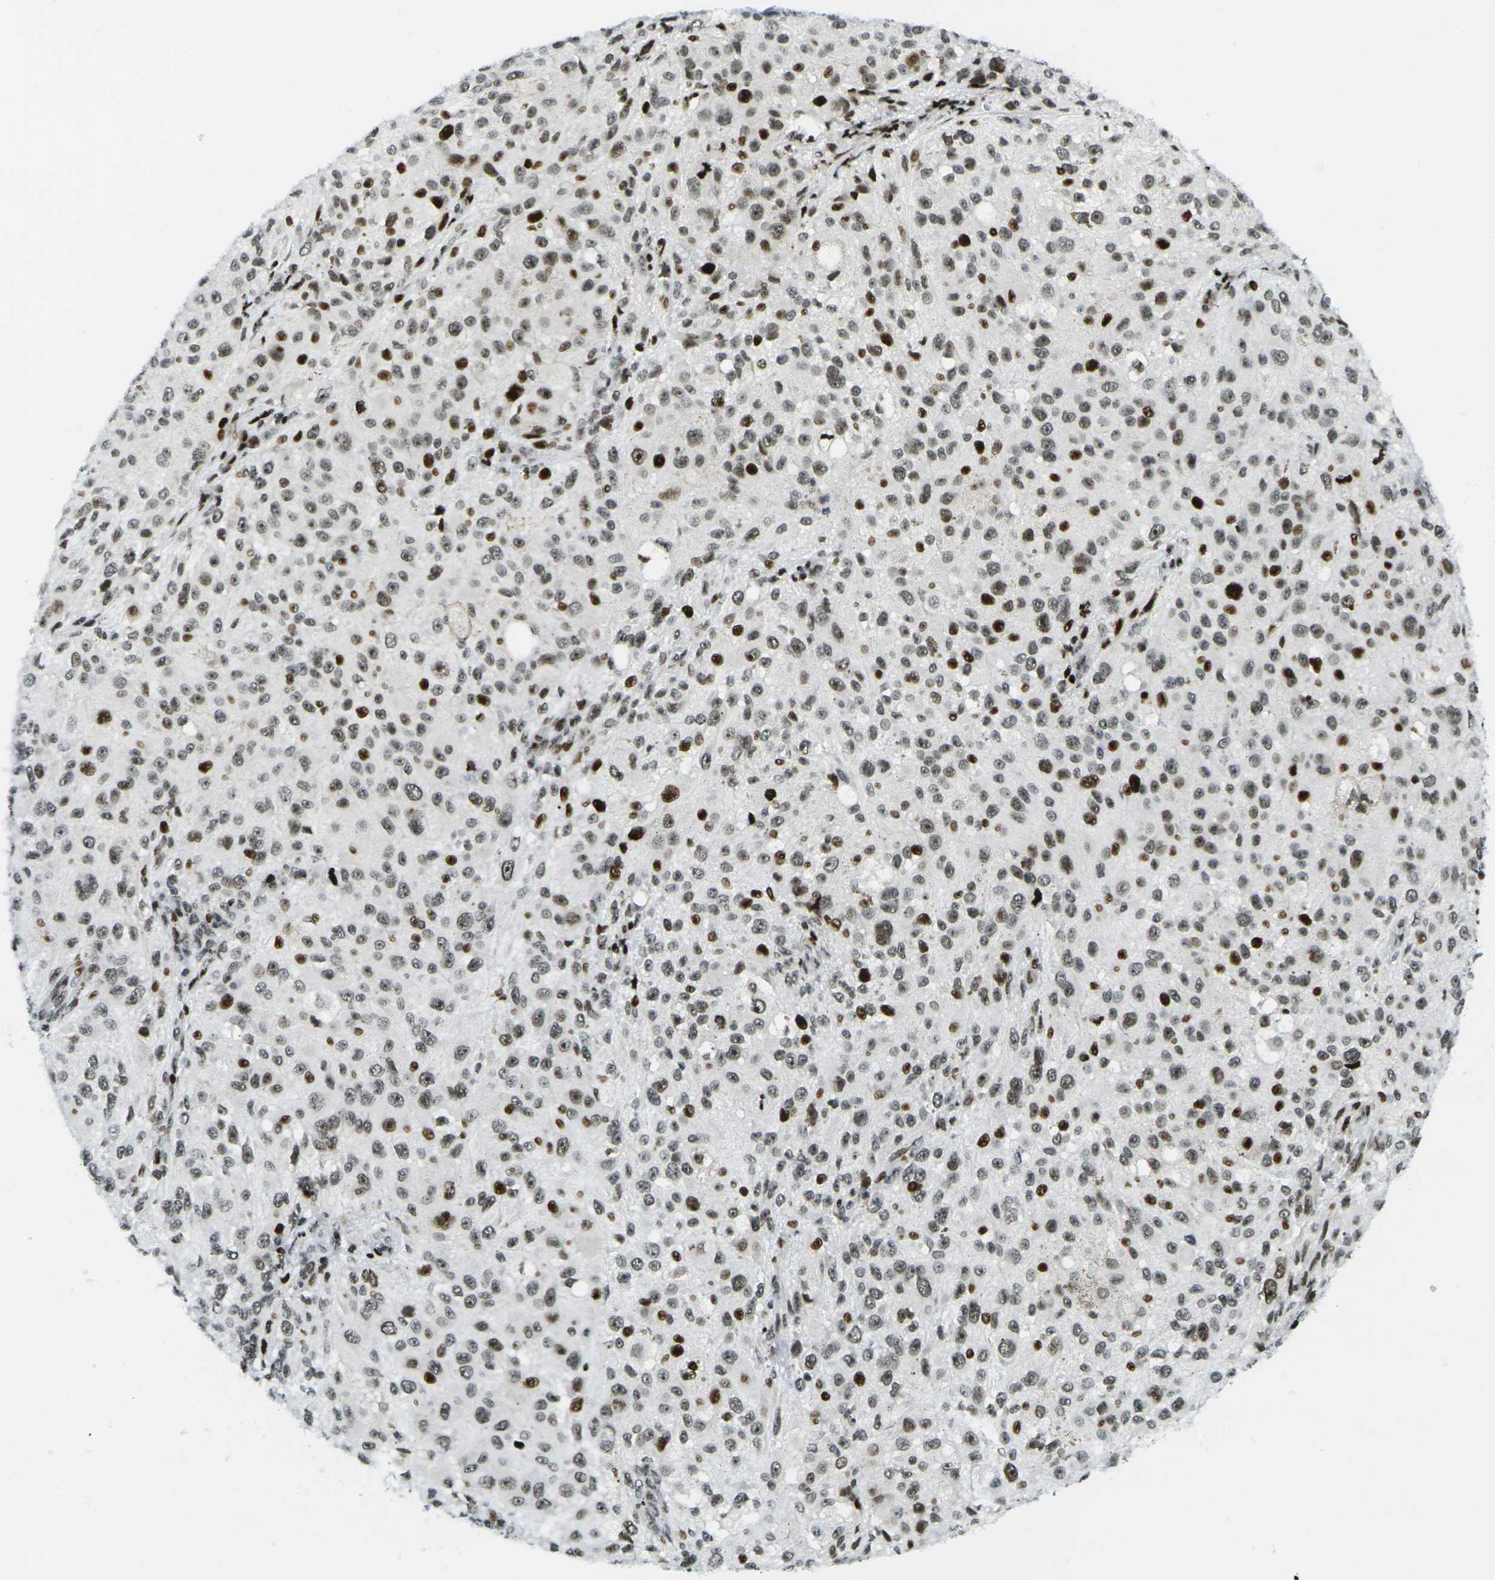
{"staining": {"intensity": "moderate", "quantity": ">75%", "location": "nuclear"}, "tissue": "melanoma", "cell_type": "Tumor cells", "image_type": "cancer", "snomed": [{"axis": "morphology", "description": "Necrosis, NOS"}, {"axis": "morphology", "description": "Malignant melanoma, NOS"}, {"axis": "topography", "description": "Skin"}], "caption": "Malignant melanoma stained with a brown dye reveals moderate nuclear positive positivity in approximately >75% of tumor cells.", "gene": "H3-3A", "patient": {"sex": "female", "age": 87}}